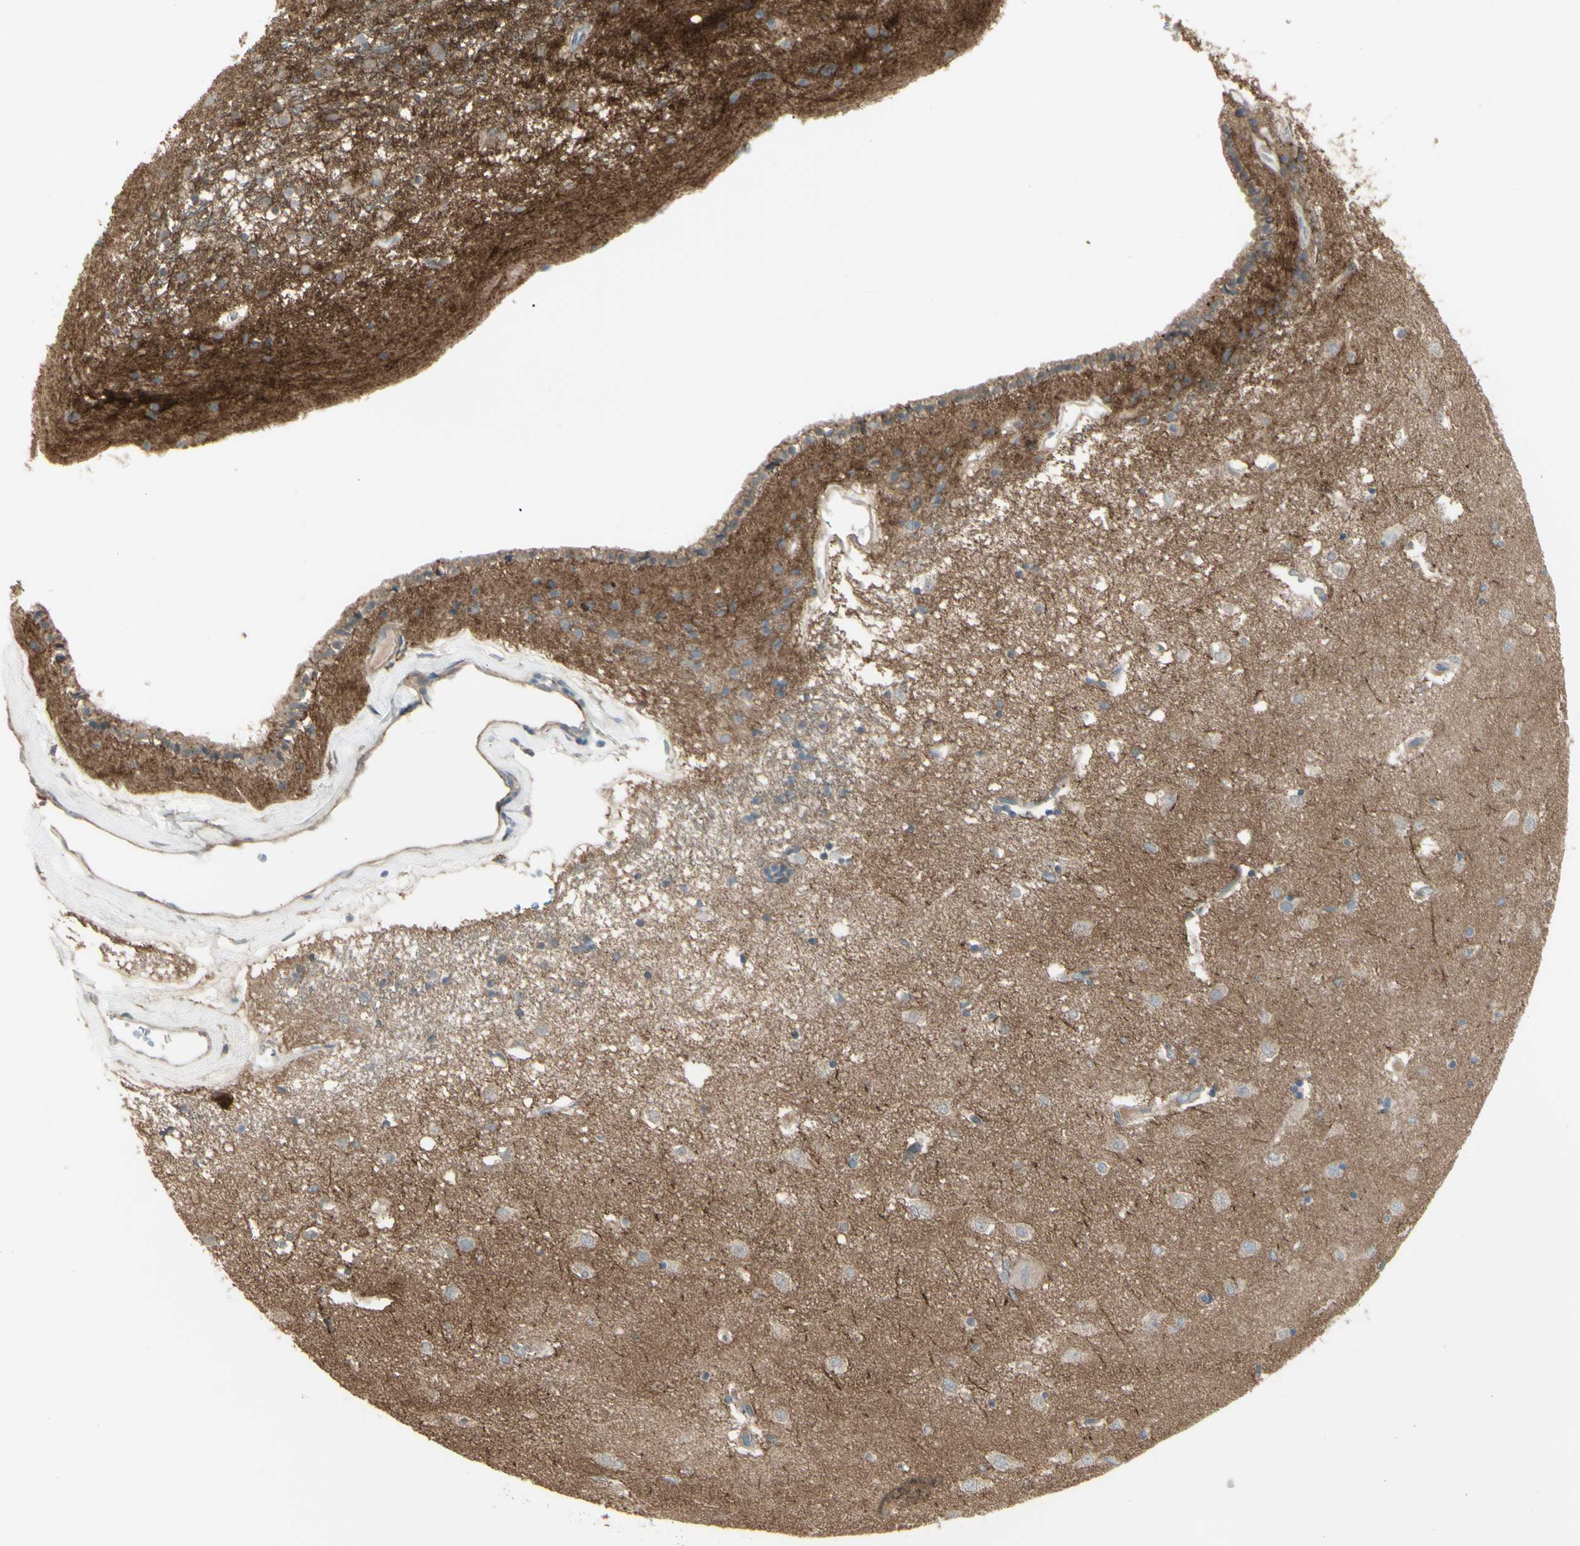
{"staining": {"intensity": "weak", "quantity": "25%-75%", "location": "cytoplasmic/membranous"}, "tissue": "caudate", "cell_type": "Glial cells", "image_type": "normal", "snomed": [{"axis": "morphology", "description": "Normal tissue, NOS"}, {"axis": "topography", "description": "Lateral ventricle wall"}], "caption": "The histopathology image reveals immunohistochemical staining of benign caudate. There is weak cytoplasmic/membranous expression is identified in about 25%-75% of glial cells. Using DAB (brown) and hematoxylin (blue) stains, captured at high magnification using brightfield microscopy.", "gene": "CD276", "patient": {"sex": "female", "age": 54}}